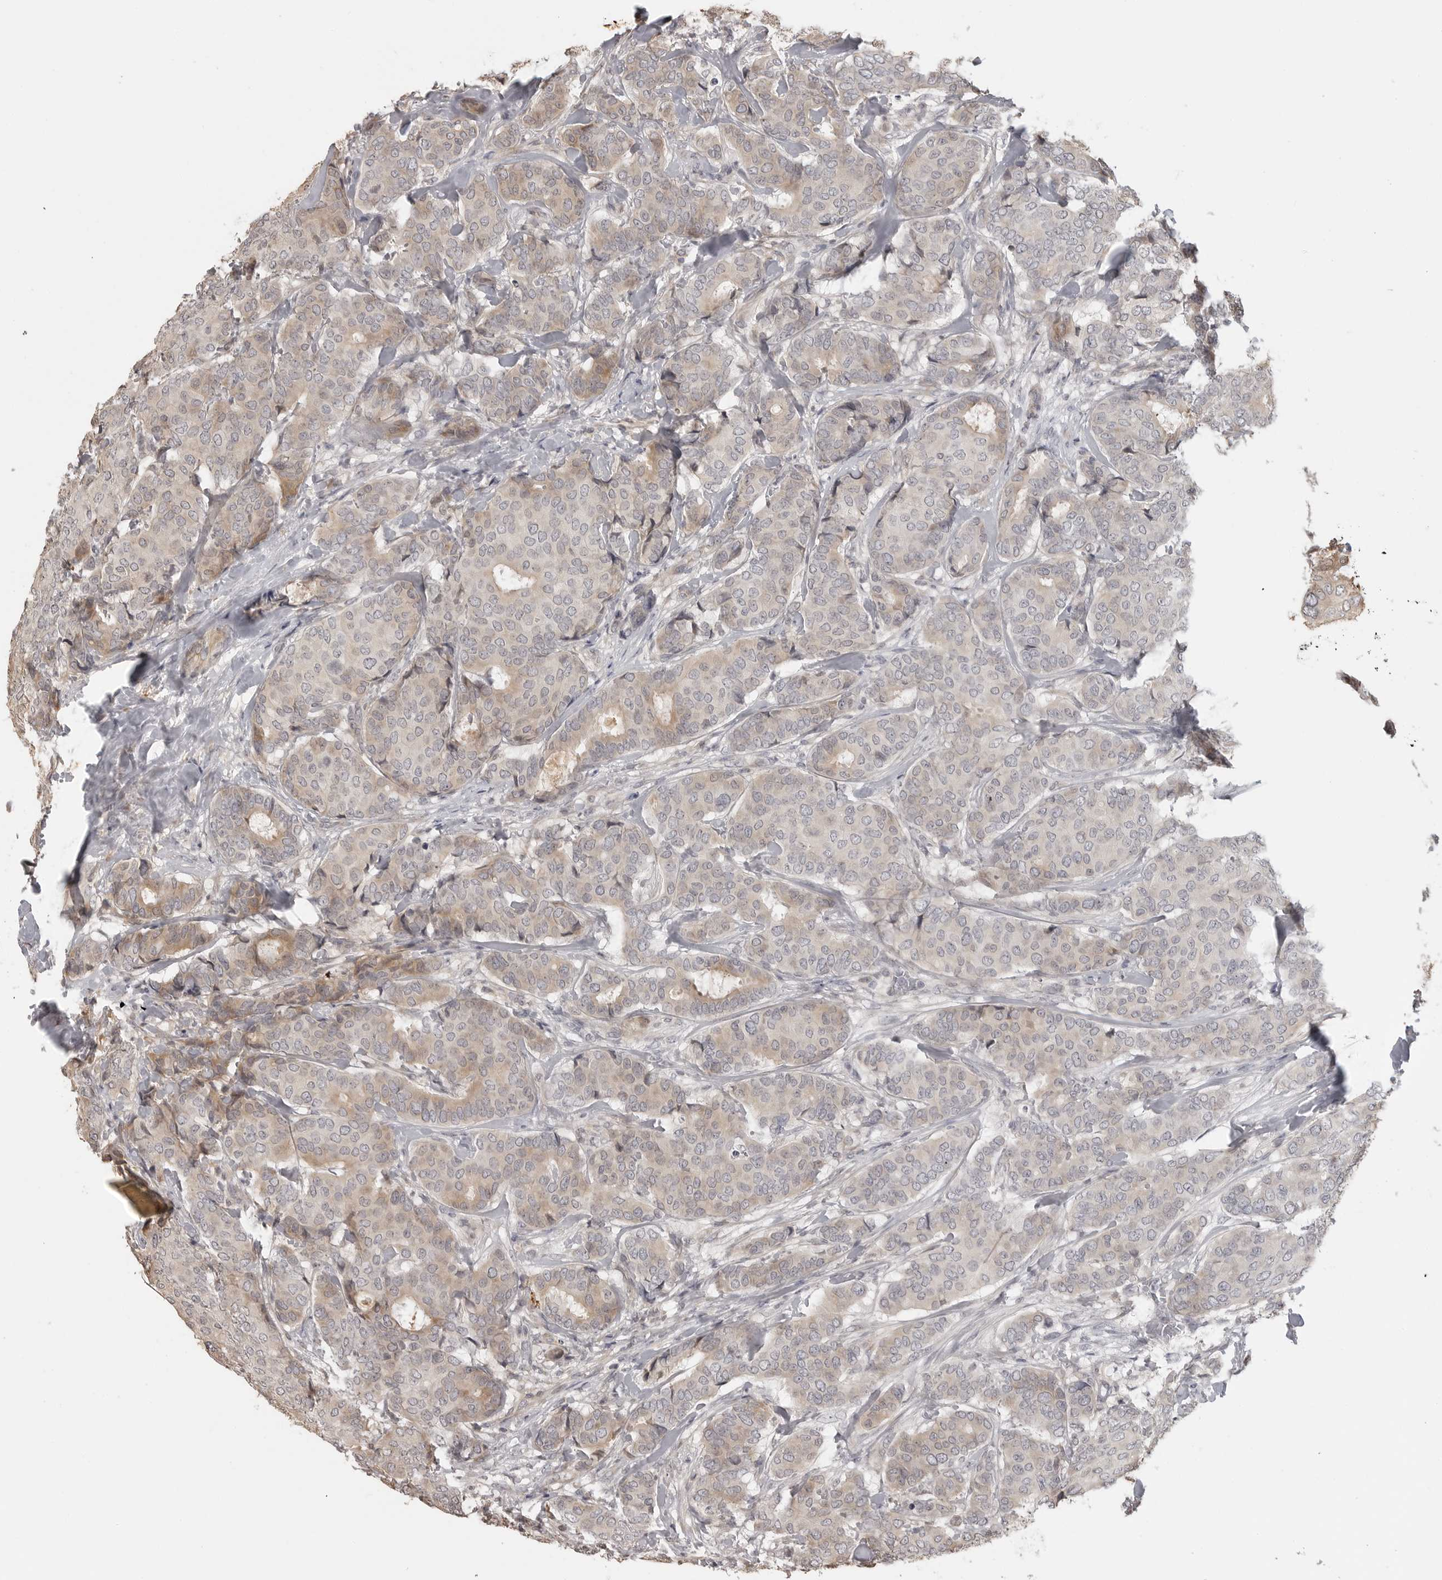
{"staining": {"intensity": "moderate", "quantity": "25%-75%", "location": "cytoplasmic/membranous"}, "tissue": "breast cancer", "cell_type": "Tumor cells", "image_type": "cancer", "snomed": [{"axis": "morphology", "description": "Duct carcinoma"}, {"axis": "topography", "description": "Breast"}], "caption": "IHC of human breast infiltrating ductal carcinoma displays medium levels of moderate cytoplasmic/membranous staining in about 25%-75% of tumor cells. Nuclei are stained in blue.", "gene": "IDO1", "patient": {"sex": "female", "age": 75}}